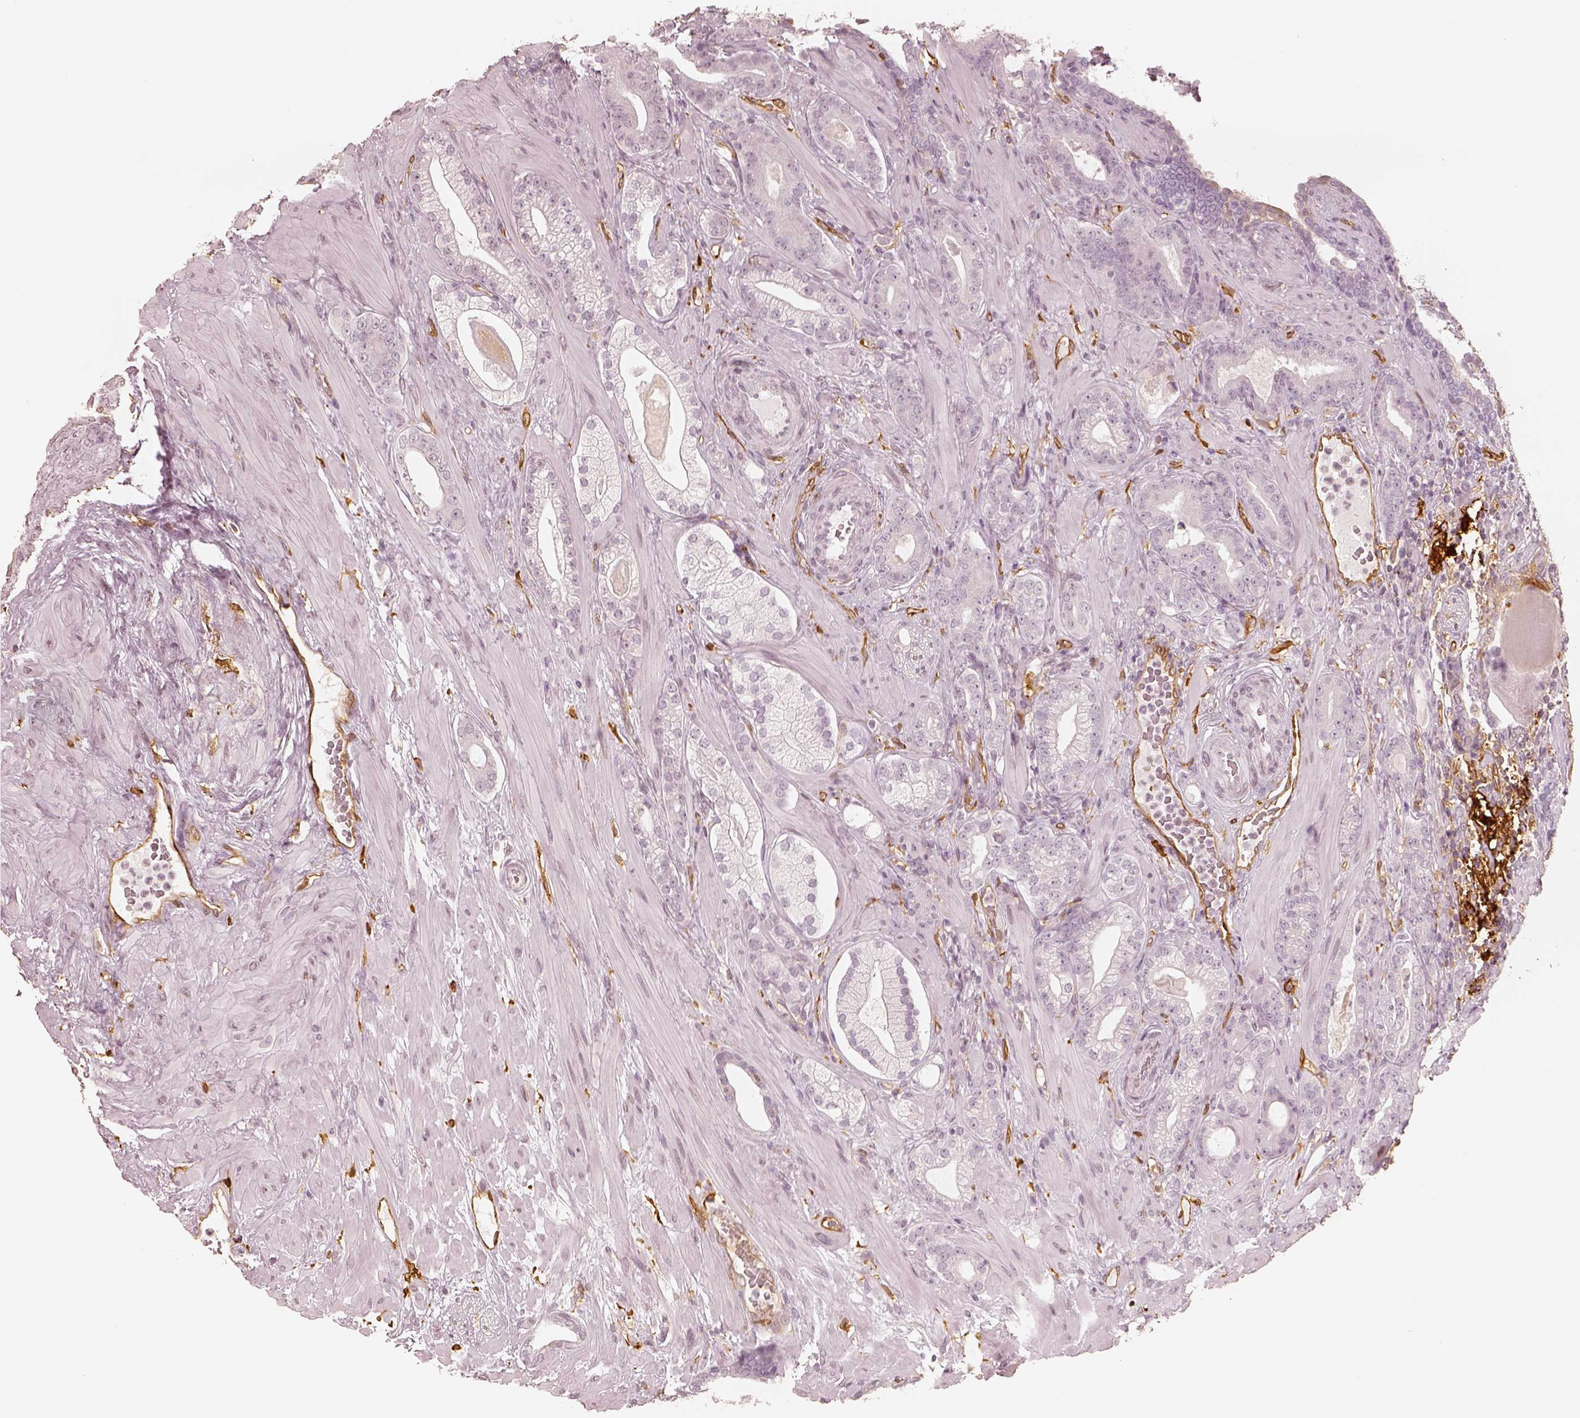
{"staining": {"intensity": "negative", "quantity": "none", "location": "none"}, "tissue": "prostate cancer", "cell_type": "Tumor cells", "image_type": "cancer", "snomed": [{"axis": "morphology", "description": "Adenocarcinoma, Low grade"}, {"axis": "topography", "description": "Prostate"}], "caption": "This is an IHC histopathology image of prostate cancer (low-grade adenocarcinoma). There is no positivity in tumor cells.", "gene": "FSCN1", "patient": {"sex": "male", "age": 57}}